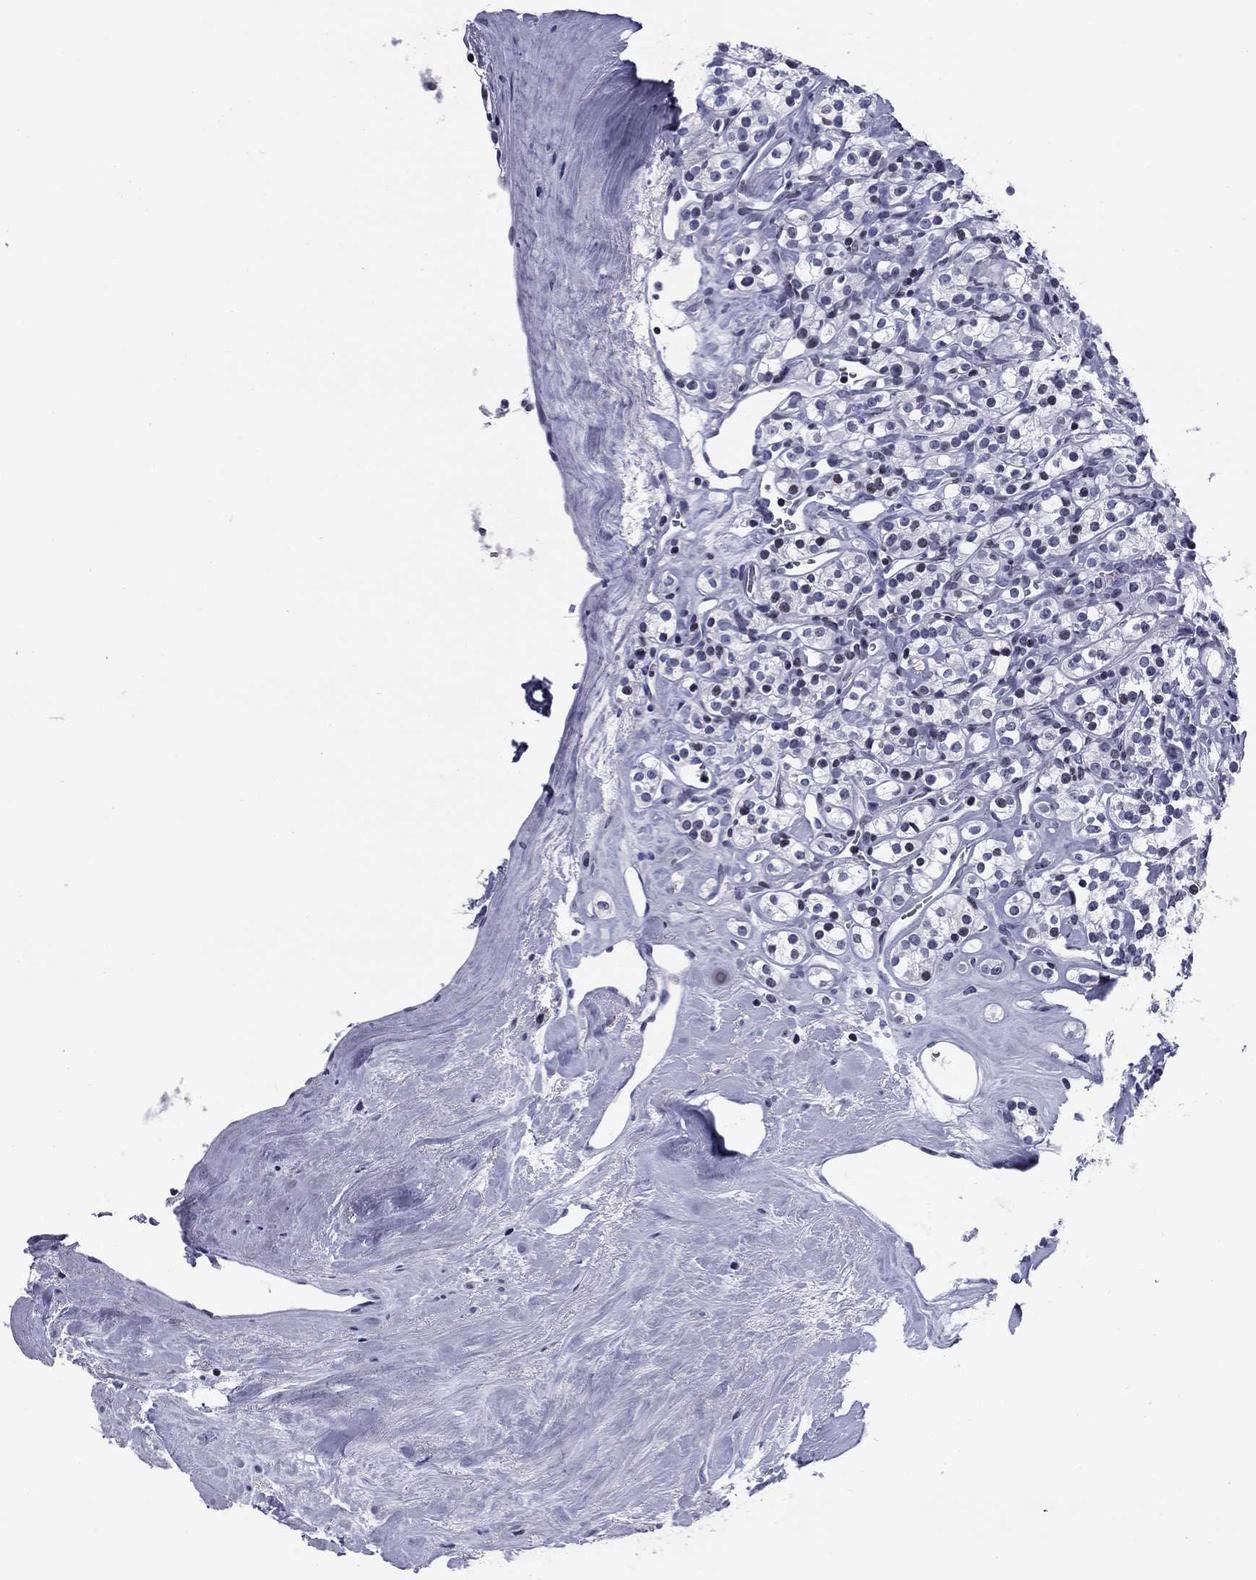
{"staining": {"intensity": "negative", "quantity": "none", "location": "none"}, "tissue": "renal cancer", "cell_type": "Tumor cells", "image_type": "cancer", "snomed": [{"axis": "morphology", "description": "Adenocarcinoma, NOS"}, {"axis": "topography", "description": "Kidney"}], "caption": "Immunohistochemistry (IHC) of adenocarcinoma (renal) demonstrates no positivity in tumor cells. (DAB immunohistochemistry (IHC) visualized using brightfield microscopy, high magnification).", "gene": "CCDC144A", "patient": {"sex": "male", "age": 77}}